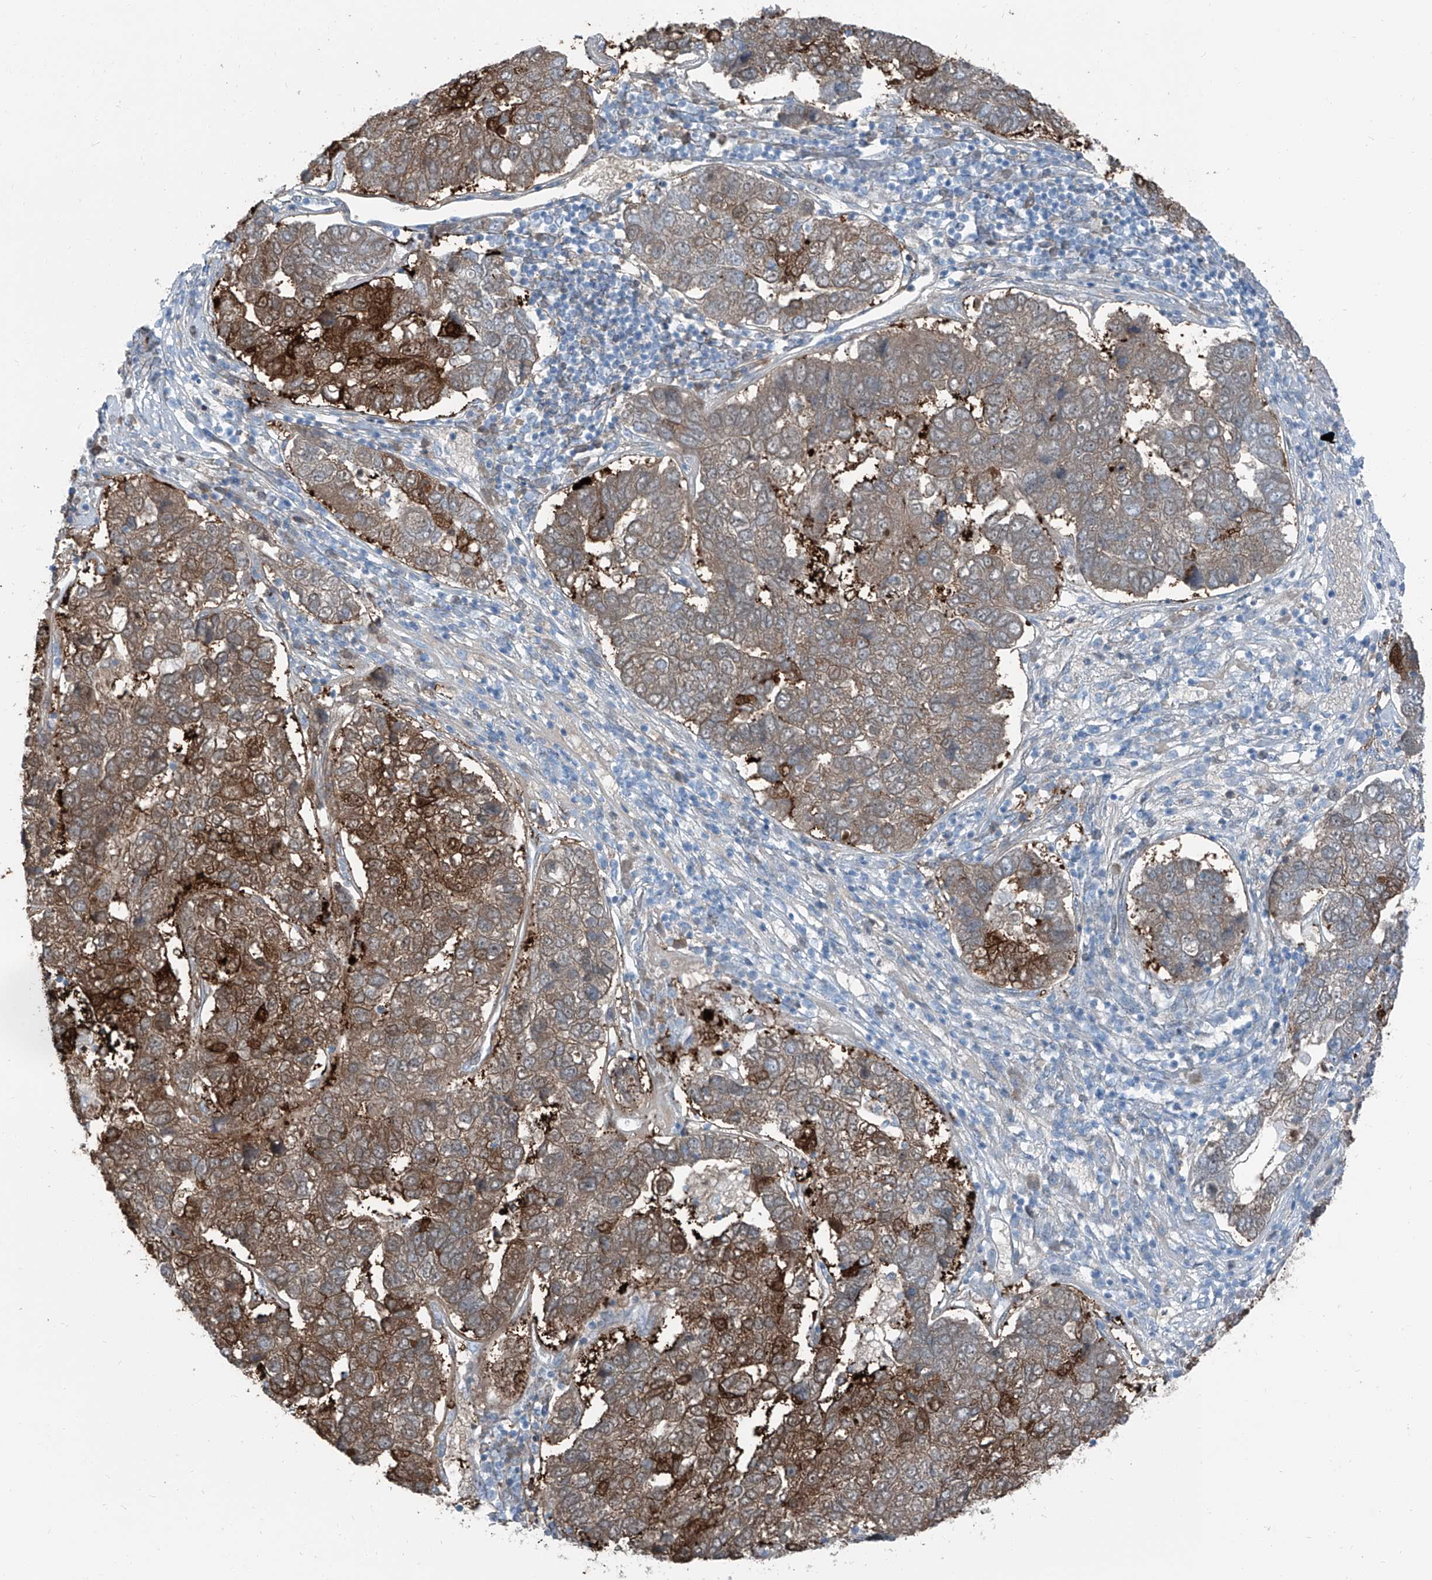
{"staining": {"intensity": "moderate", "quantity": "25%-75%", "location": "cytoplasmic/membranous"}, "tissue": "pancreatic cancer", "cell_type": "Tumor cells", "image_type": "cancer", "snomed": [{"axis": "morphology", "description": "Adenocarcinoma, NOS"}, {"axis": "topography", "description": "Pancreas"}], "caption": "Moderate cytoplasmic/membranous protein positivity is present in about 25%-75% of tumor cells in pancreatic adenocarcinoma.", "gene": "RGN", "patient": {"sex": "female", "age": 61}}